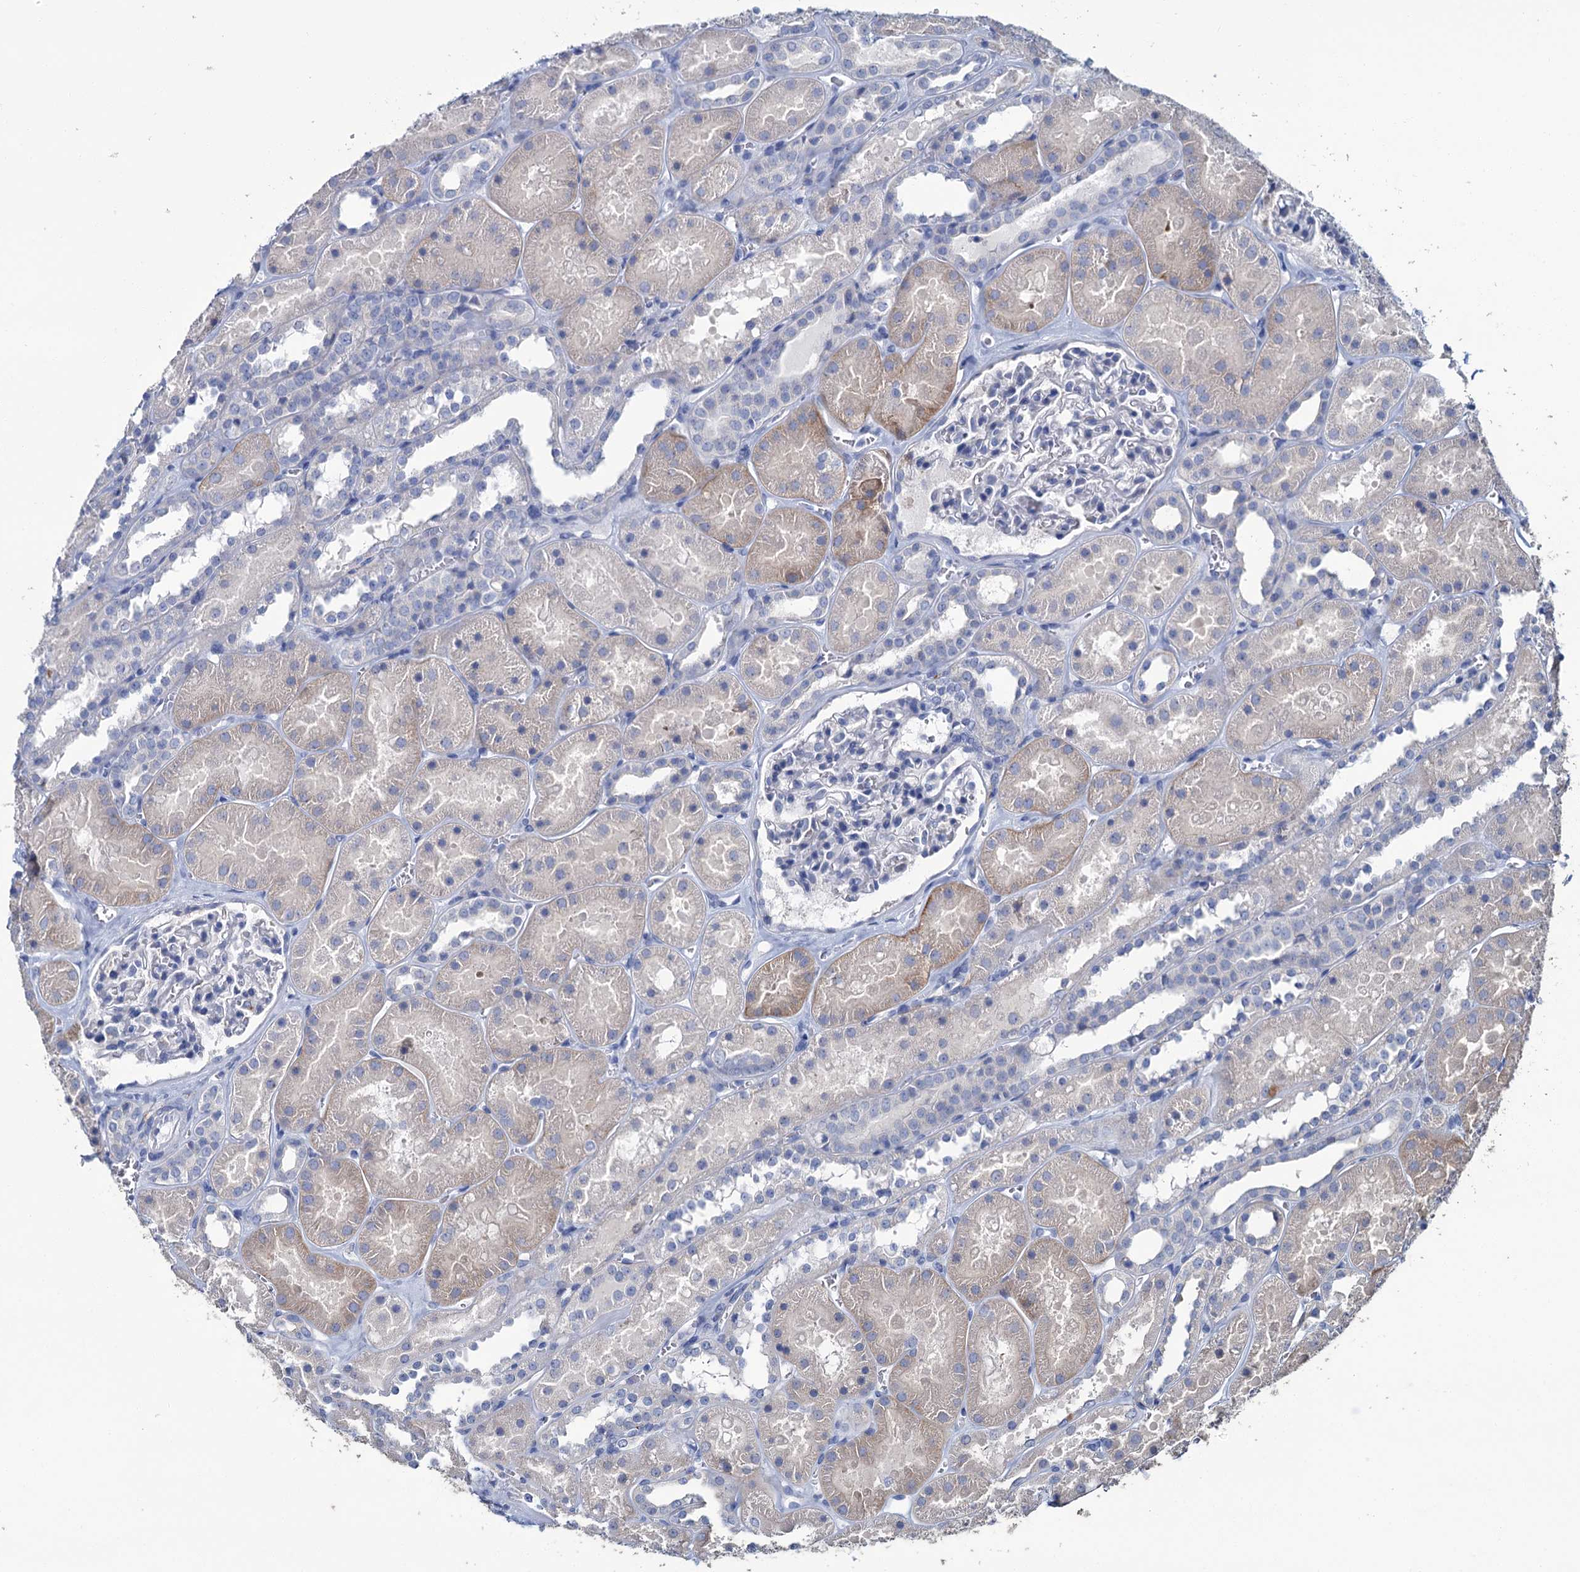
{"staining": {"intensity": "negative", "quantity": "none", "location": "none"}, "tissue": "kidney", "cell_type": "Cells in glomeruli", "image_type": "normal", "snomed": [{"axis": "morphology", "description": "Normal tissue, NOS"}, {"axis": "topography", "description": "Kidney"}], "caption": "A high-resolution image shows IHC staining of normal kidney, which reveals no significant positivity in cells in glomeruli.", "gene": "SNCB", "patient": {"sex": "female", "age": 41}}